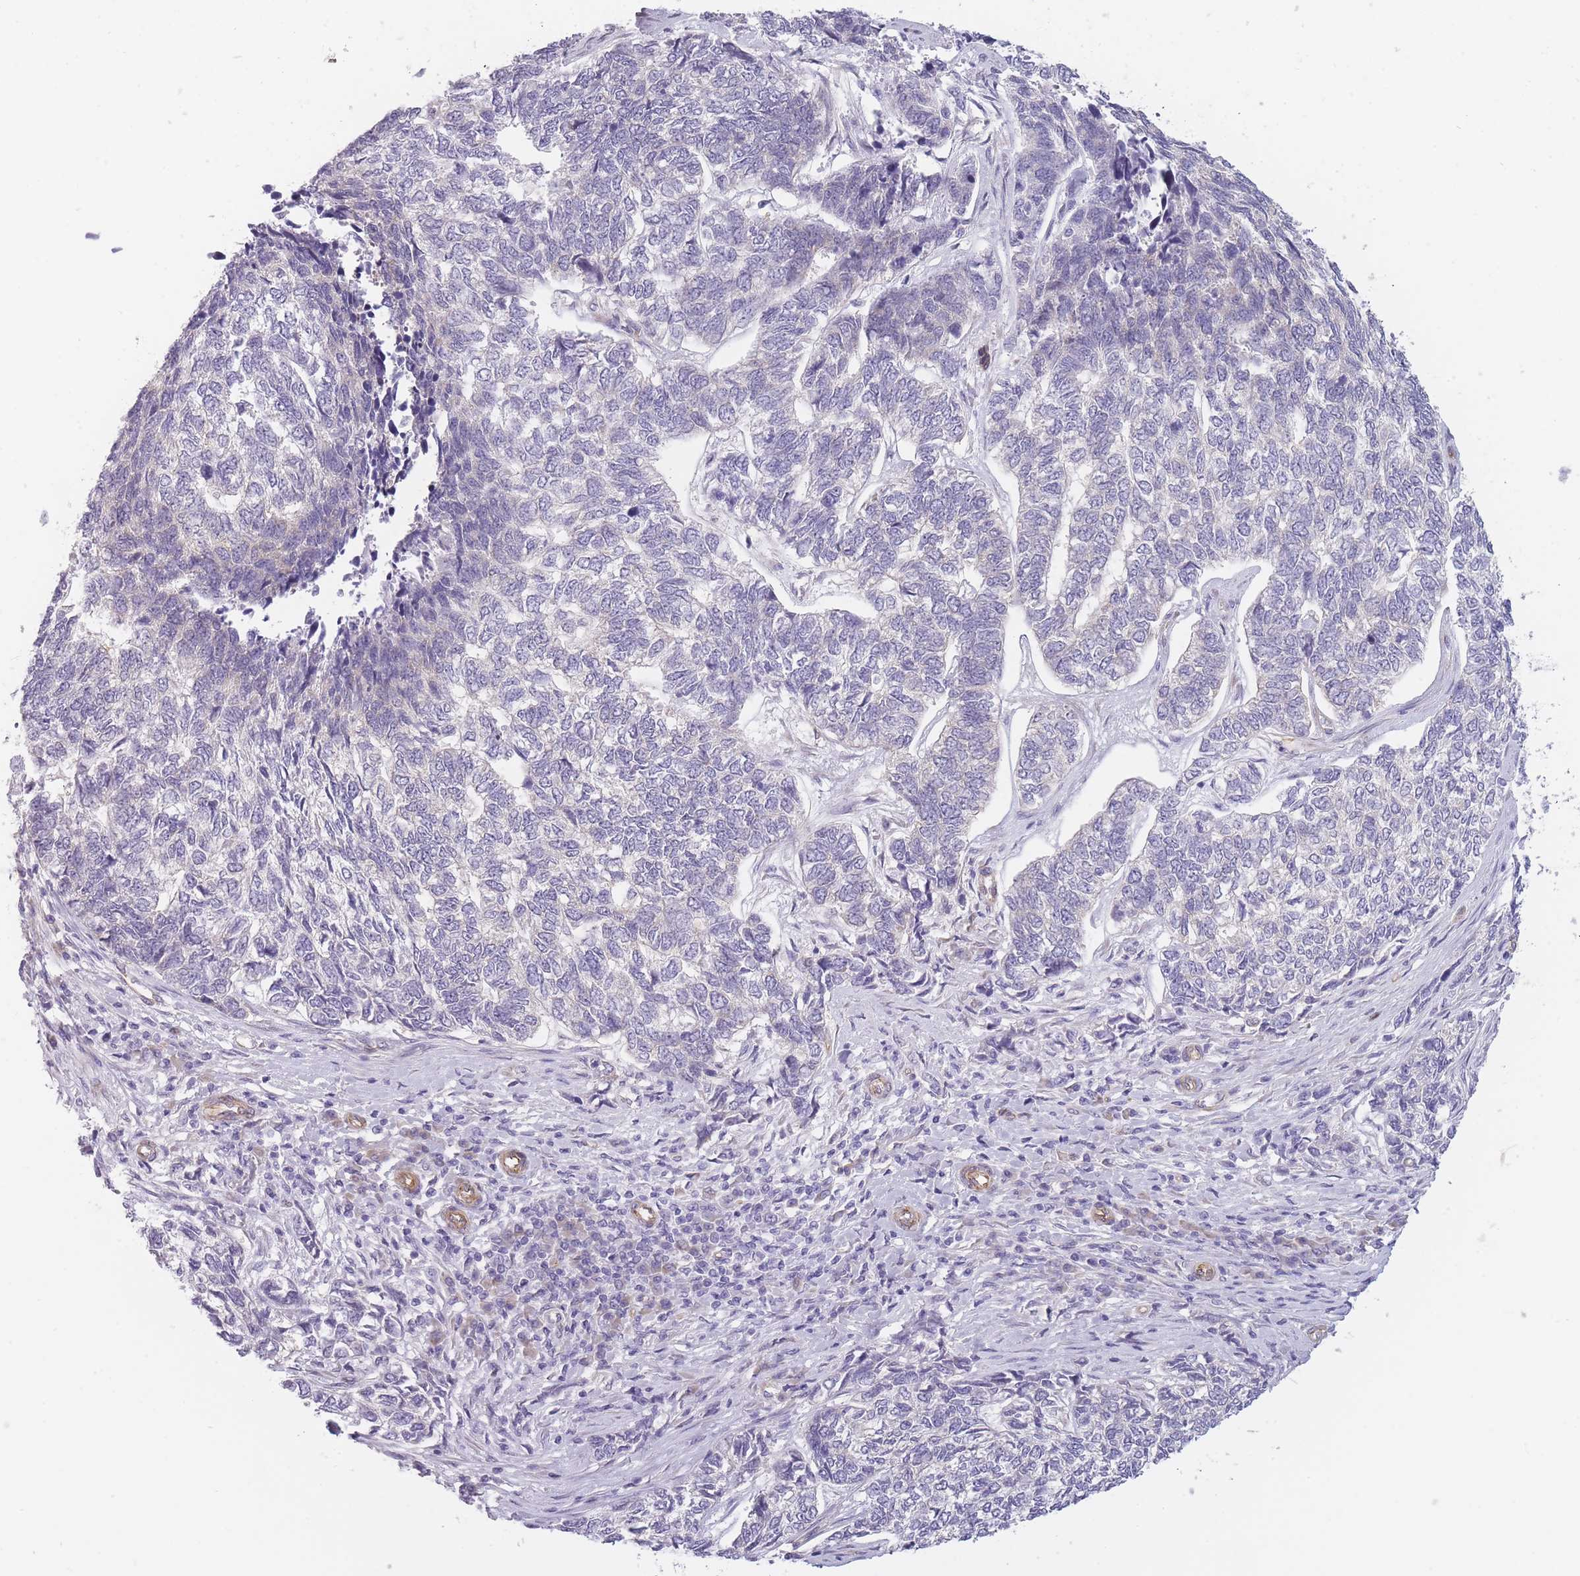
{"staining": {"intensity": "negative", "quantity": "none", "location": "none"}, "tissue": "skin cancer", "cell_type": "Tumor cells", "image_type": "cancer", "snomed": [{"axis": "morphology", "description": "Basal cell carcinoma"}, {"axis": "topography", "description": "Skin"}], "caption": "DAB immunohistochemical staining of human basal cell carcinoma (skin) demonstrates no significant positivity in tumor cells. Nuclei are stained in blue.", "gene": "OR6B3", "patient": {"sex": "female", "age": 65}}